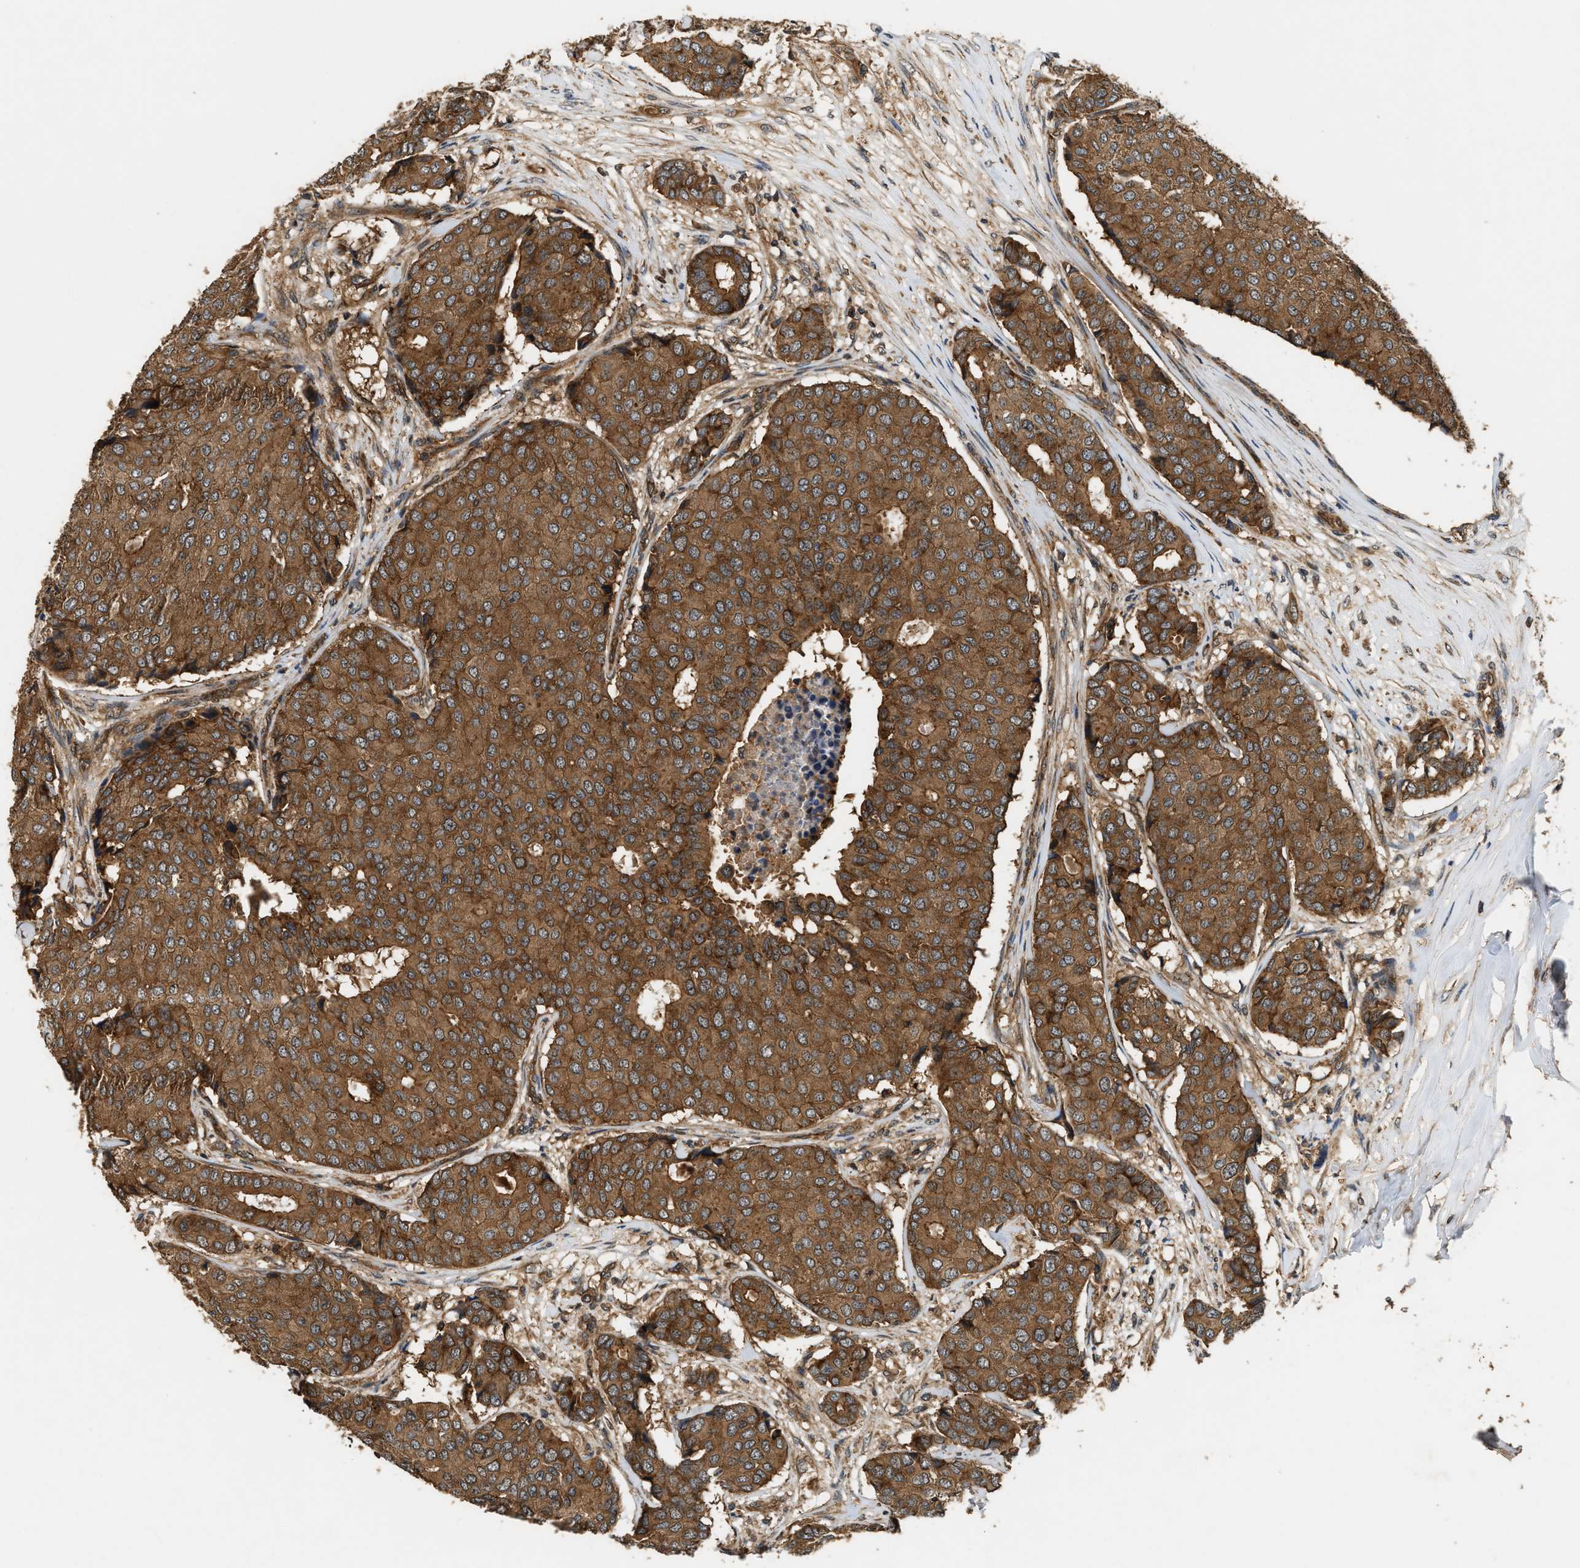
{"staining": {"intensity": "strong", "quantity": ">75%", "location": "cytoplasmic/membranous"}, "tissue": "breast cancer", "cell_type": "Tumor cells", "image_type": "cancer", "snomed": [{"axis": "morphology", "description": "Duct carcinoma"}, {"axis": "topography", "description": "Breast"}], "caption": "High-magnification brightfield microscopy of breast cancer (infiltrating ductal carcinoma) stained with DAB (3,3'-diaminobenzidine) (brown) and counterstained with hematoxylin (blue). tumor cells exhibit strong cytoplasmic/membranous staining is identified in approximately>75% of cells.", "gene": "DNAJC2", "patient": {"sex": "female", "age": 75}}